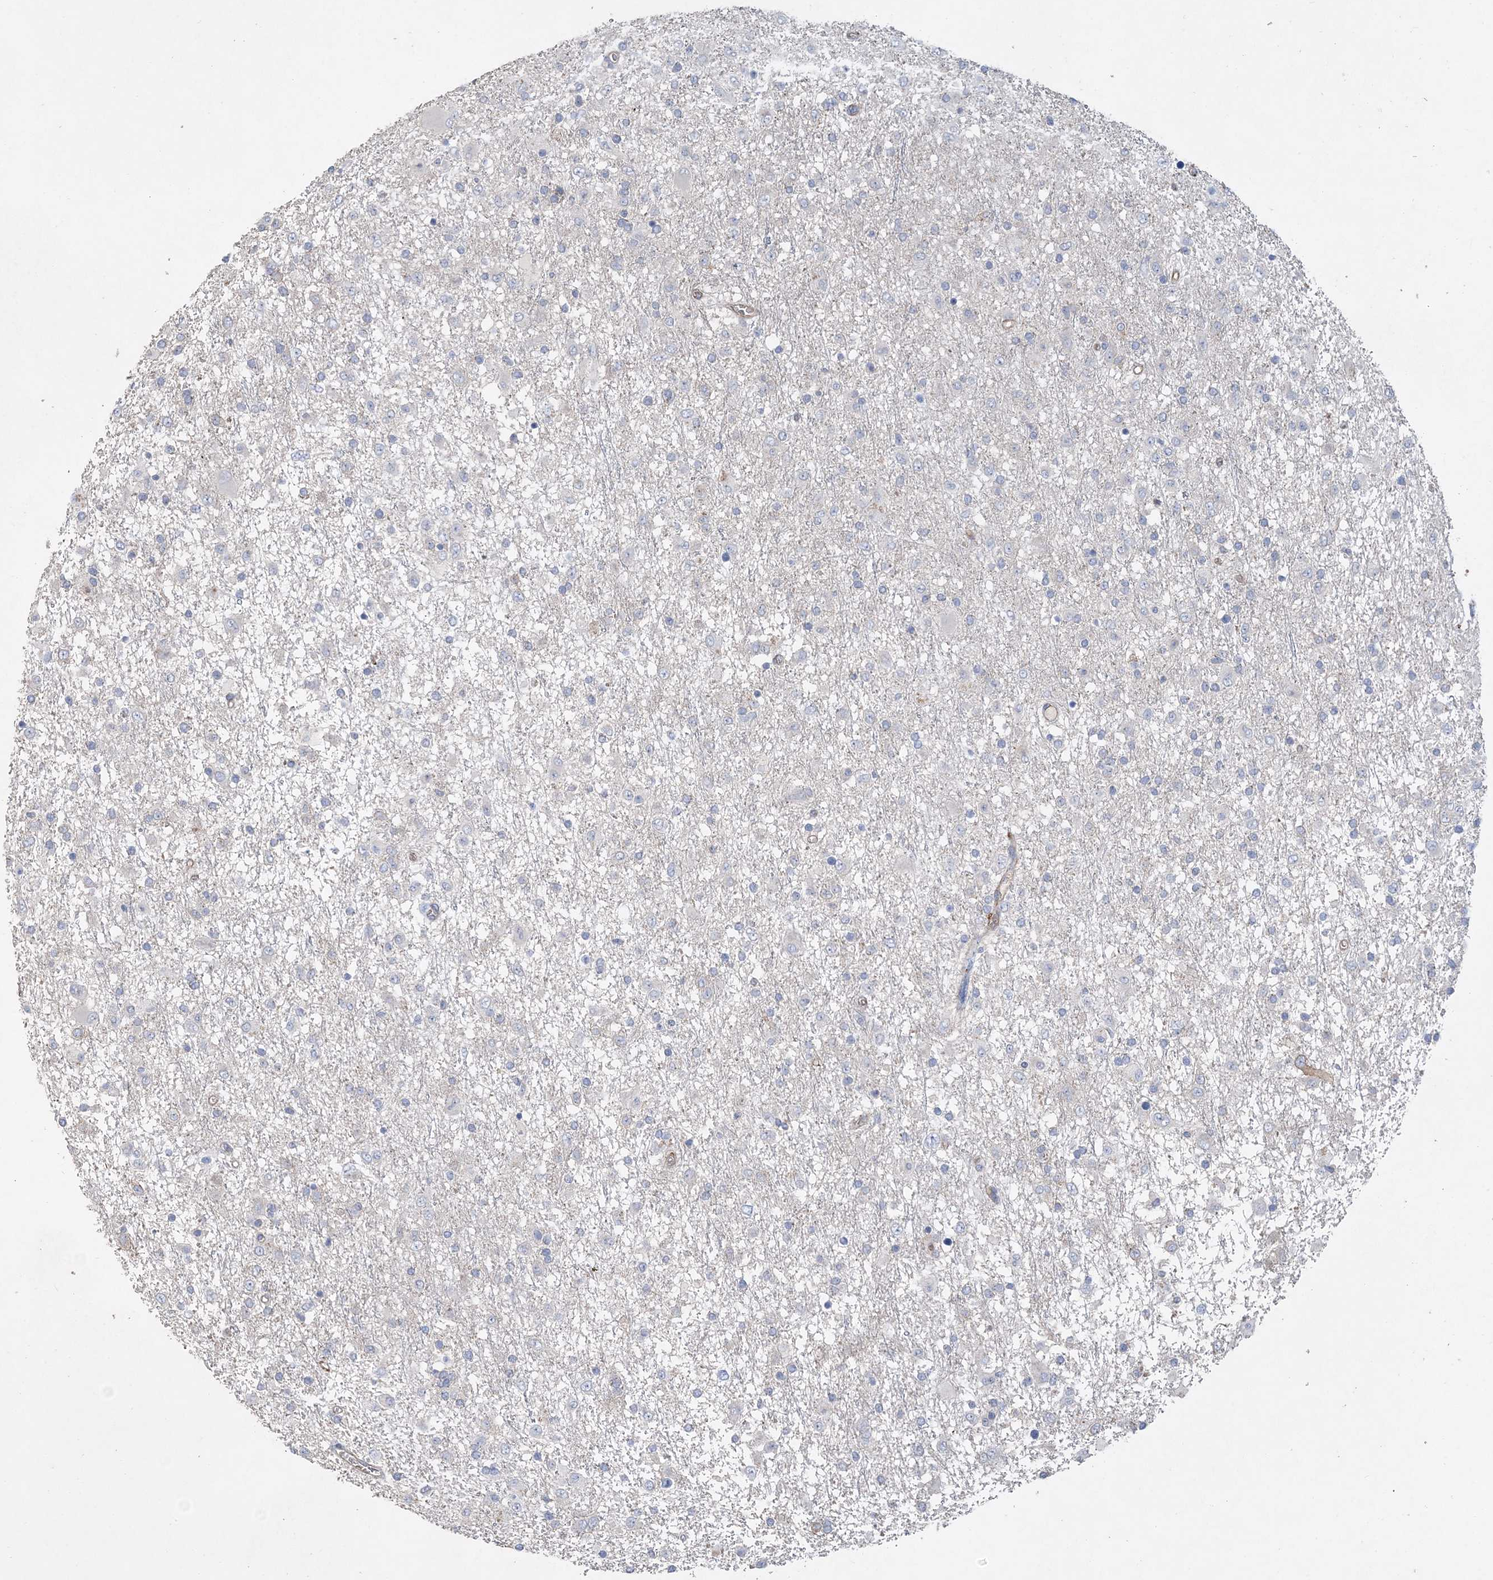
{"staining": {"intensity": "negative", "quantity": "none", "location": "none"}, "tissue": "glioma", "cell_type": "Tumor cells", "image_type": "cancer", "snomed": [{"axis": "morphology", "description": "Glioma, malignant, Low grade"}, {"axis": "topography", "description": "Brain"}], "caption": "Immunohistochemistry micrograph of neoplastic tissue: human glioma stained with DAB (3,3'-diaminobenzidine) reveals no significant protein staining in tumor cells.", "gene": "PIGC", "patient": {"sex": "male", "age": 65}}